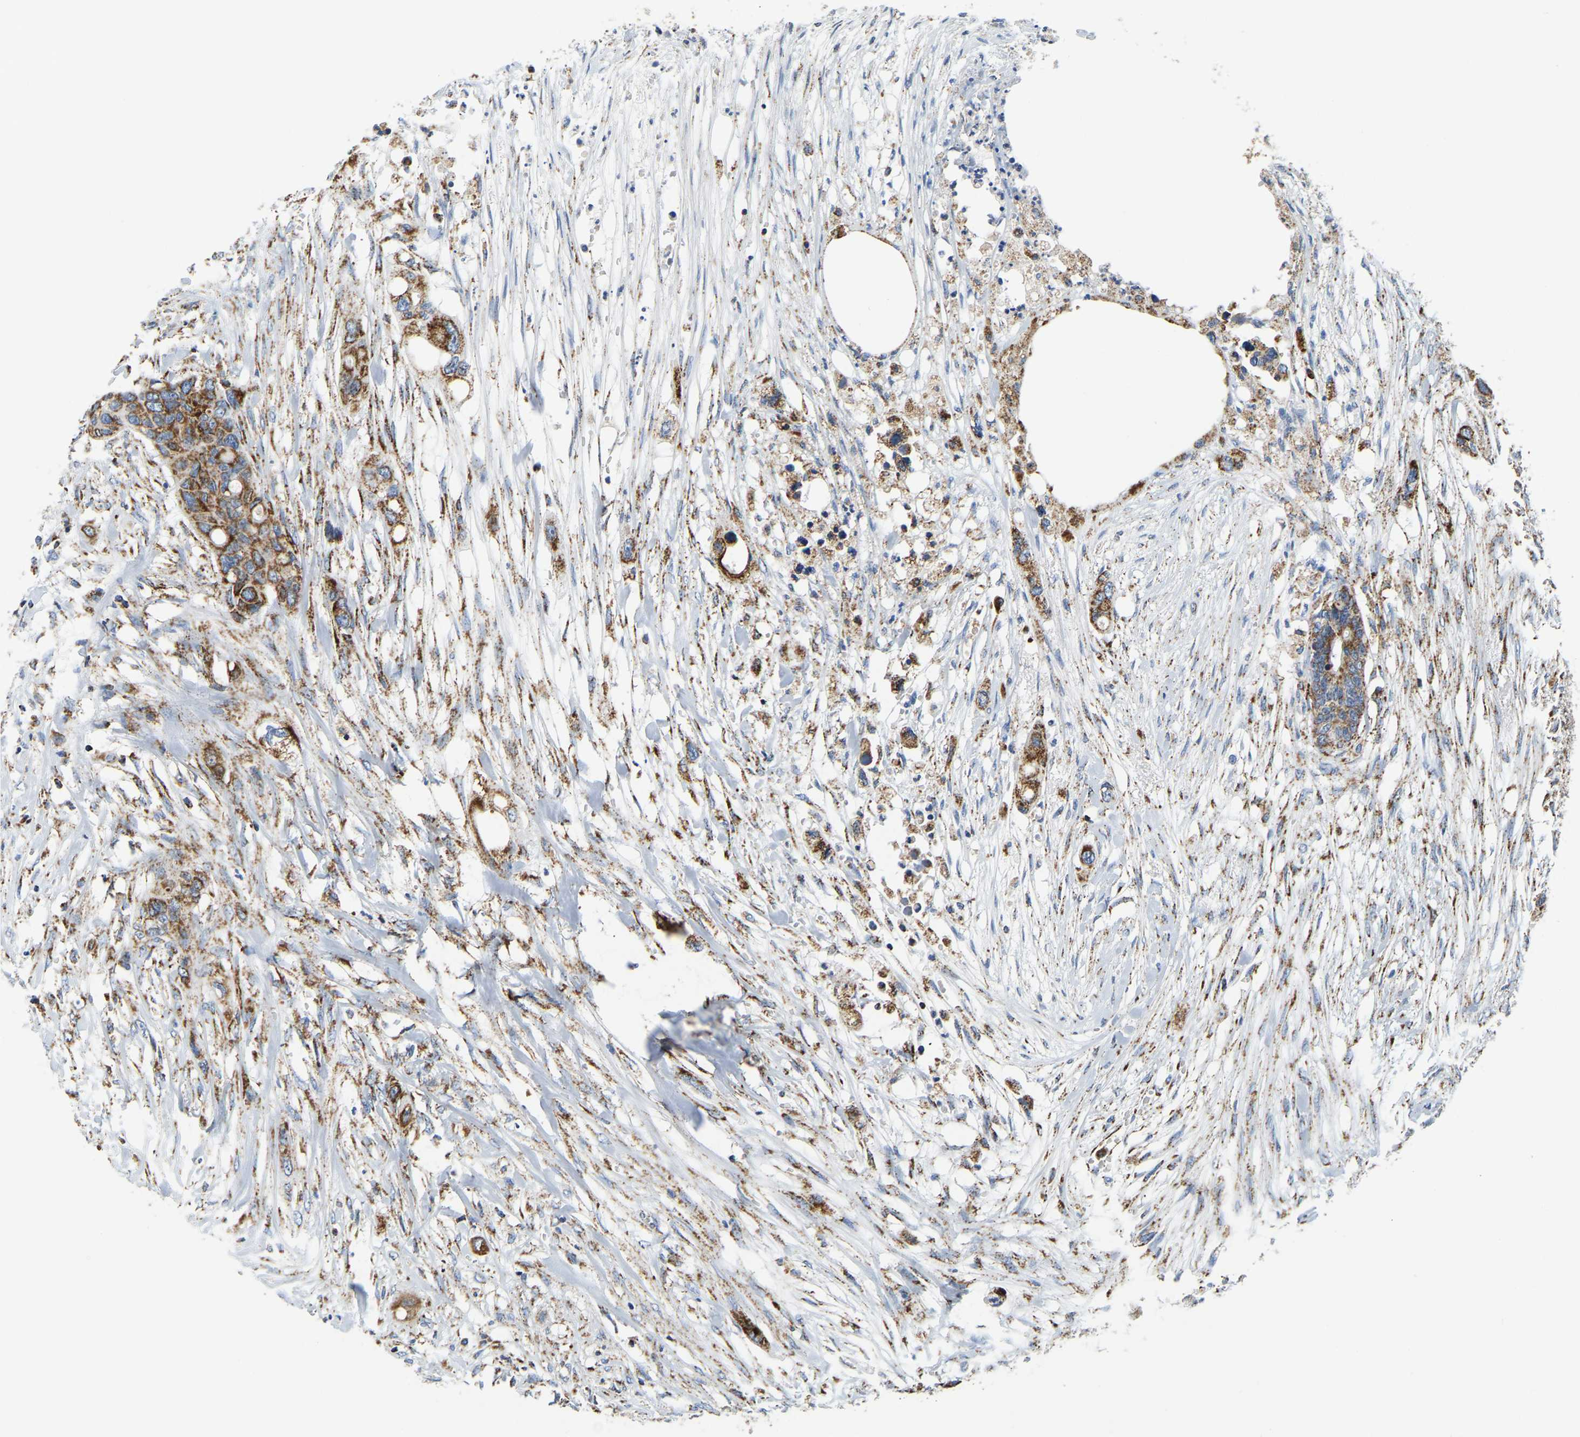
{"staining": {"intensity": "moderate", "quantity": ">75%", "location": "cytoplasmic/membranous"}, "tissue": "colorectal cancer", "cell_type": "Tumor cells", "image_type": "cancer", "snomed": [{"axis": "morphology", "description": "Adenocarcinoma, NOS"}, {"axis": "topography", "description": "Colon"}], "caption": "A high-resolution micrograph shows IHC staining of colorectal cancer, which reveals moderate cytoplasmic/membranous staining in approximately >75% of tumor cells. (DAB = brown stain, brightfield microscopy at high magnification).", "gene": "SFXN1", "patient": {"sex": "female", "age": 57}}